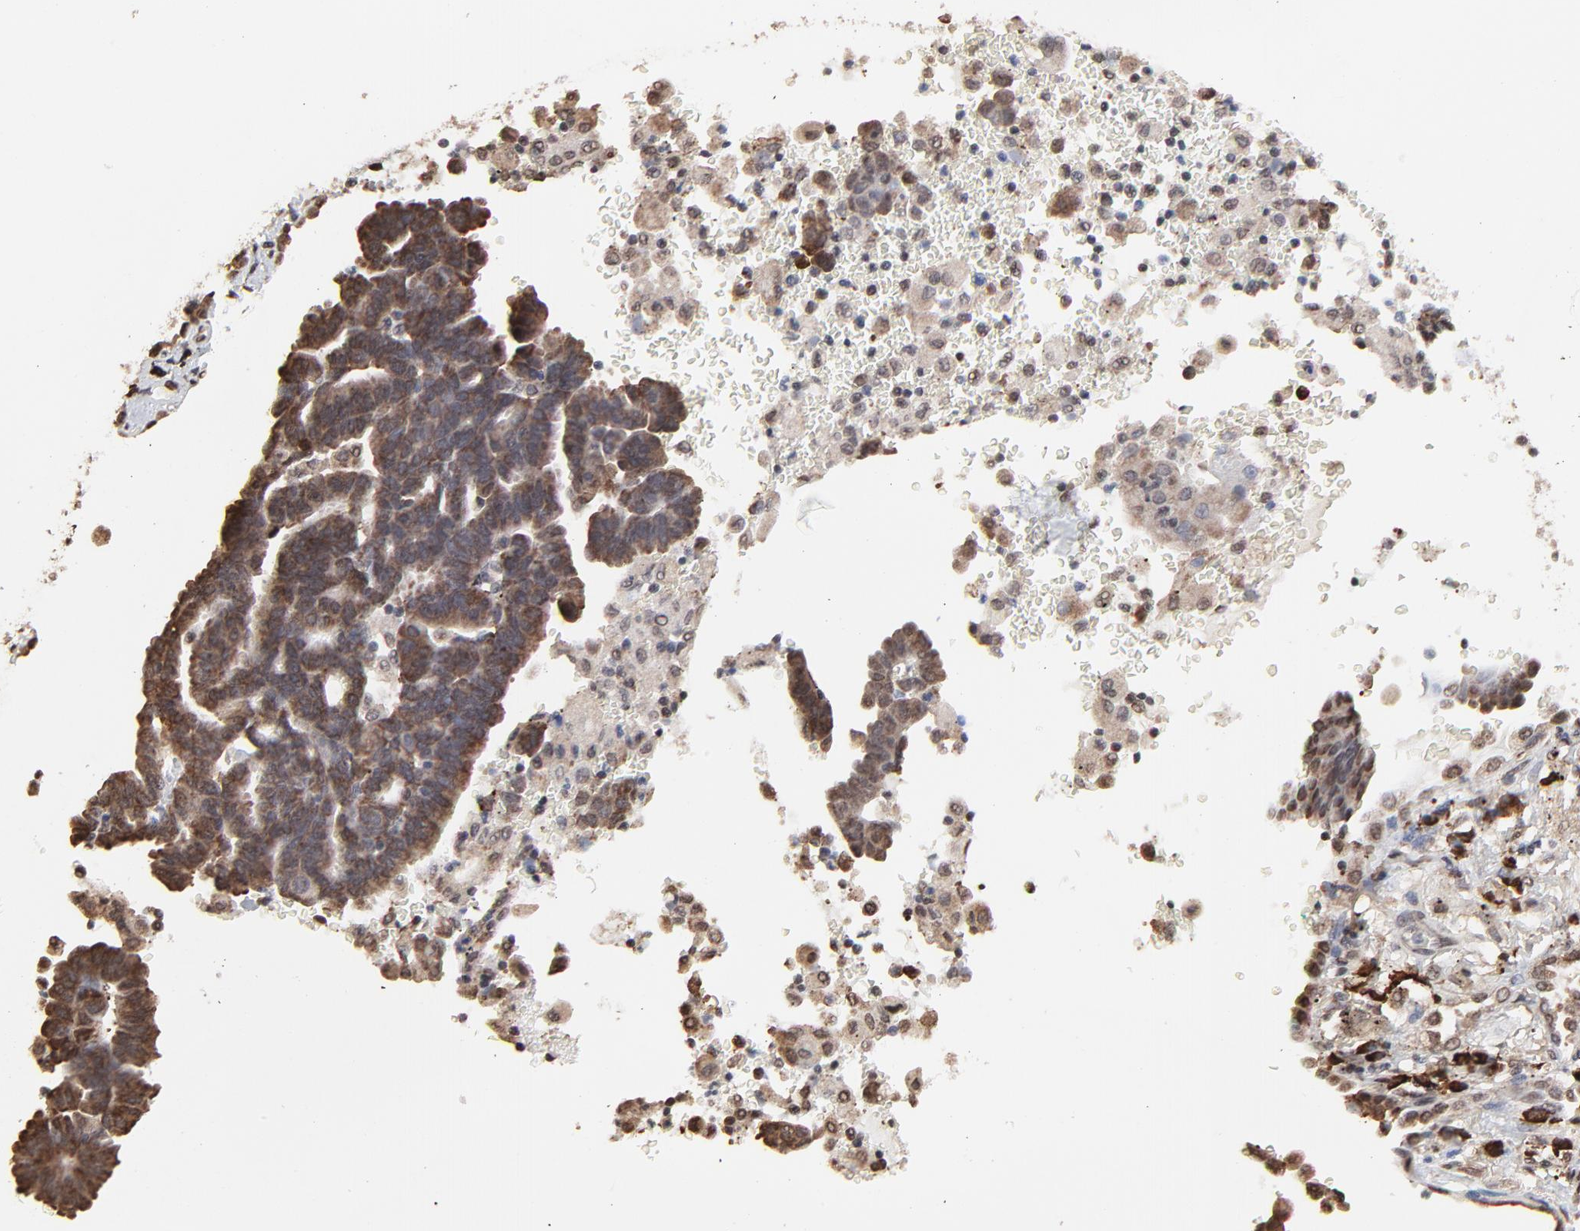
{"staining": {"intensity": "moderate", "quantity": ">75%", "location": "cytoplasmic/membranous"}, "tissue": "lung cancer", "cell_type": "Tumor cells", "image_type": "cancer", "snomed": [{"axis": "morphology", "description": "Adenocarcinoma, NOS"}, {"axis": "topography", "description": "Lung"}], "caption": "A micrograph of lung cancer (adenocarcinoma) stained for a protein exhibits moderate cytoplasmic/membranous brown staining in tumor cells.", "gene": "CHM", "patient": {"sex": "female", "age": 64}}